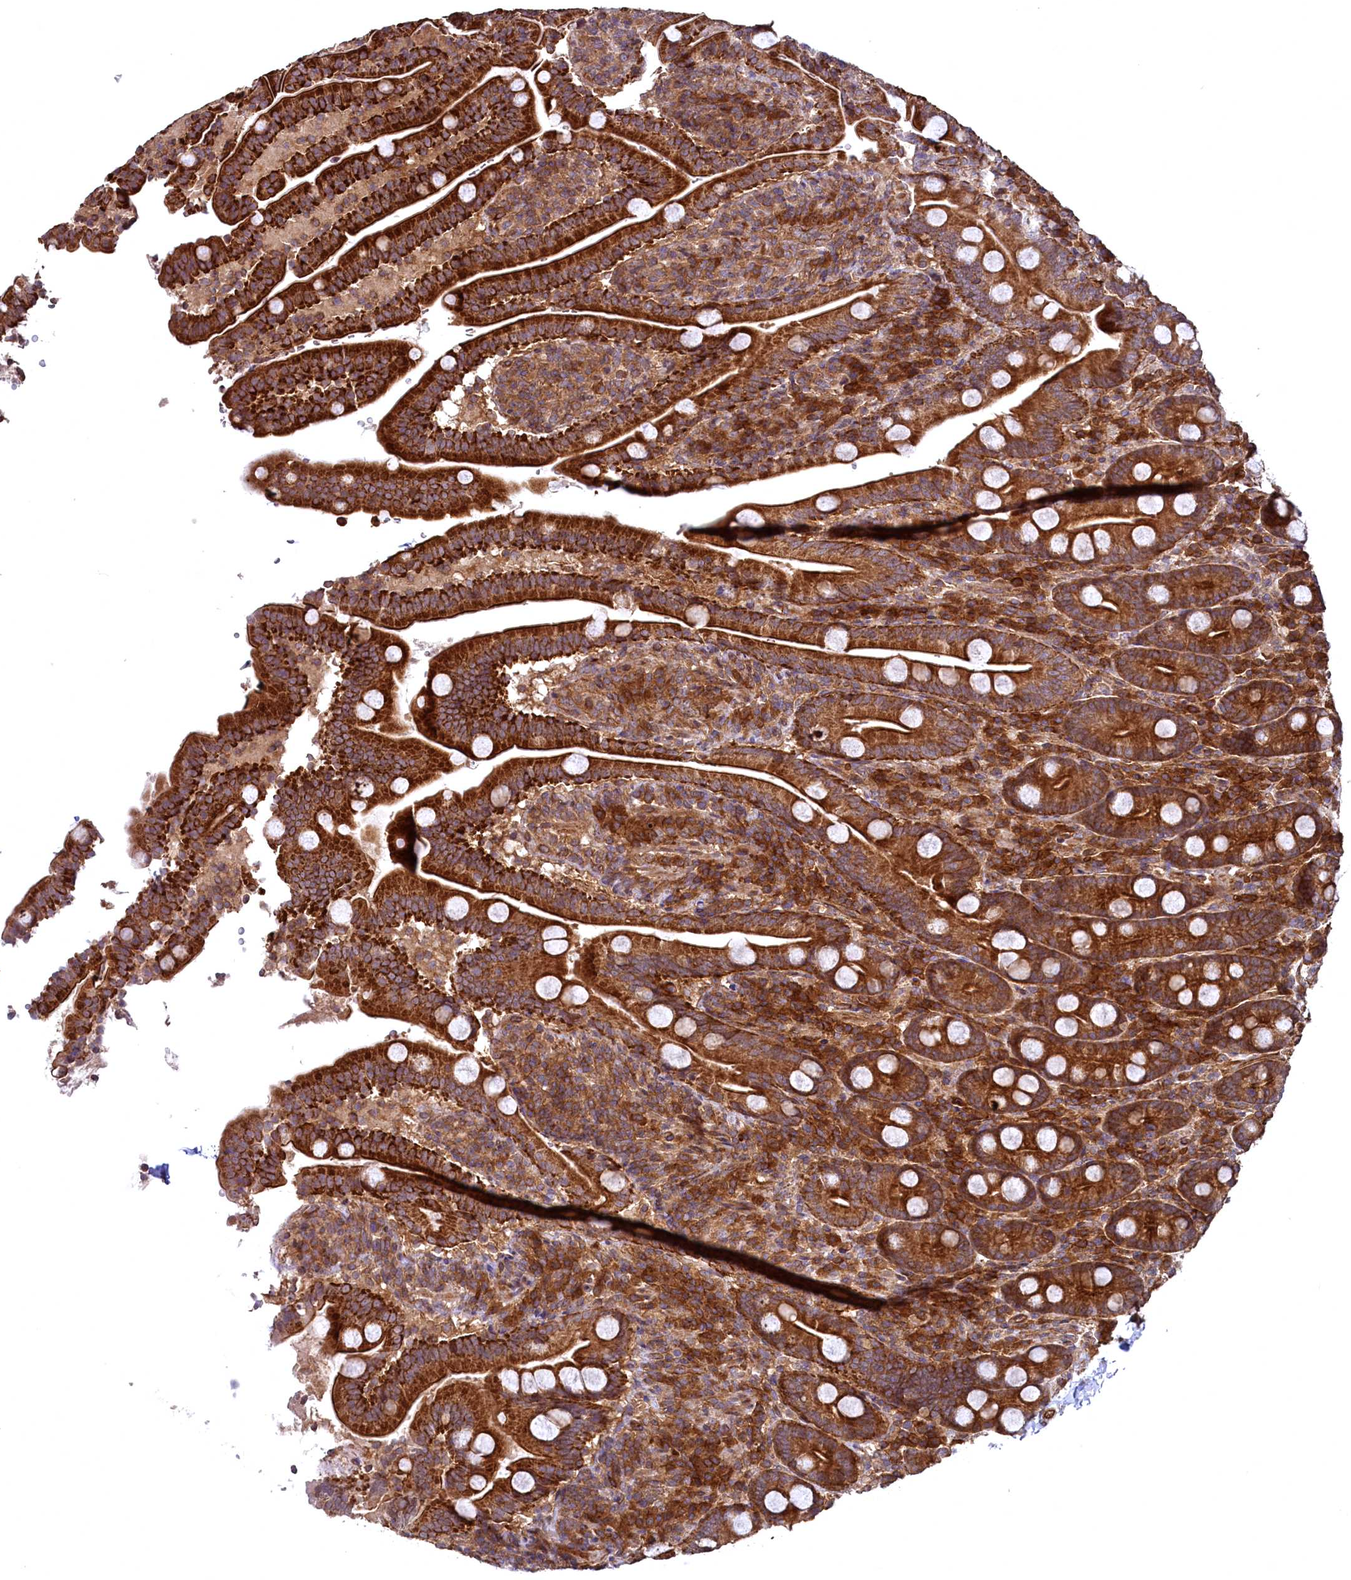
{"staining": {"intensity": "strong", "quantity": ">75%", "location": "cytoplasmic/membranous"}, "tissue": "duodenum", "cell_type": "Glandular cells", "image_type": "normal", "snomed": [{"axis": "morphology", "description": "Normal tissue, NOS"}, {"axis": "topography", "description": "Duodenum"}], "caption": "A micrograph of duodenum stained for a protein shows strong cytoplasmic/membranous brown staining in glandular cells. The protein is shown in brown color, while the nuclei are stained blue.", "gene": "SVIP", "patient": {"sex": "male", "age": 35}}